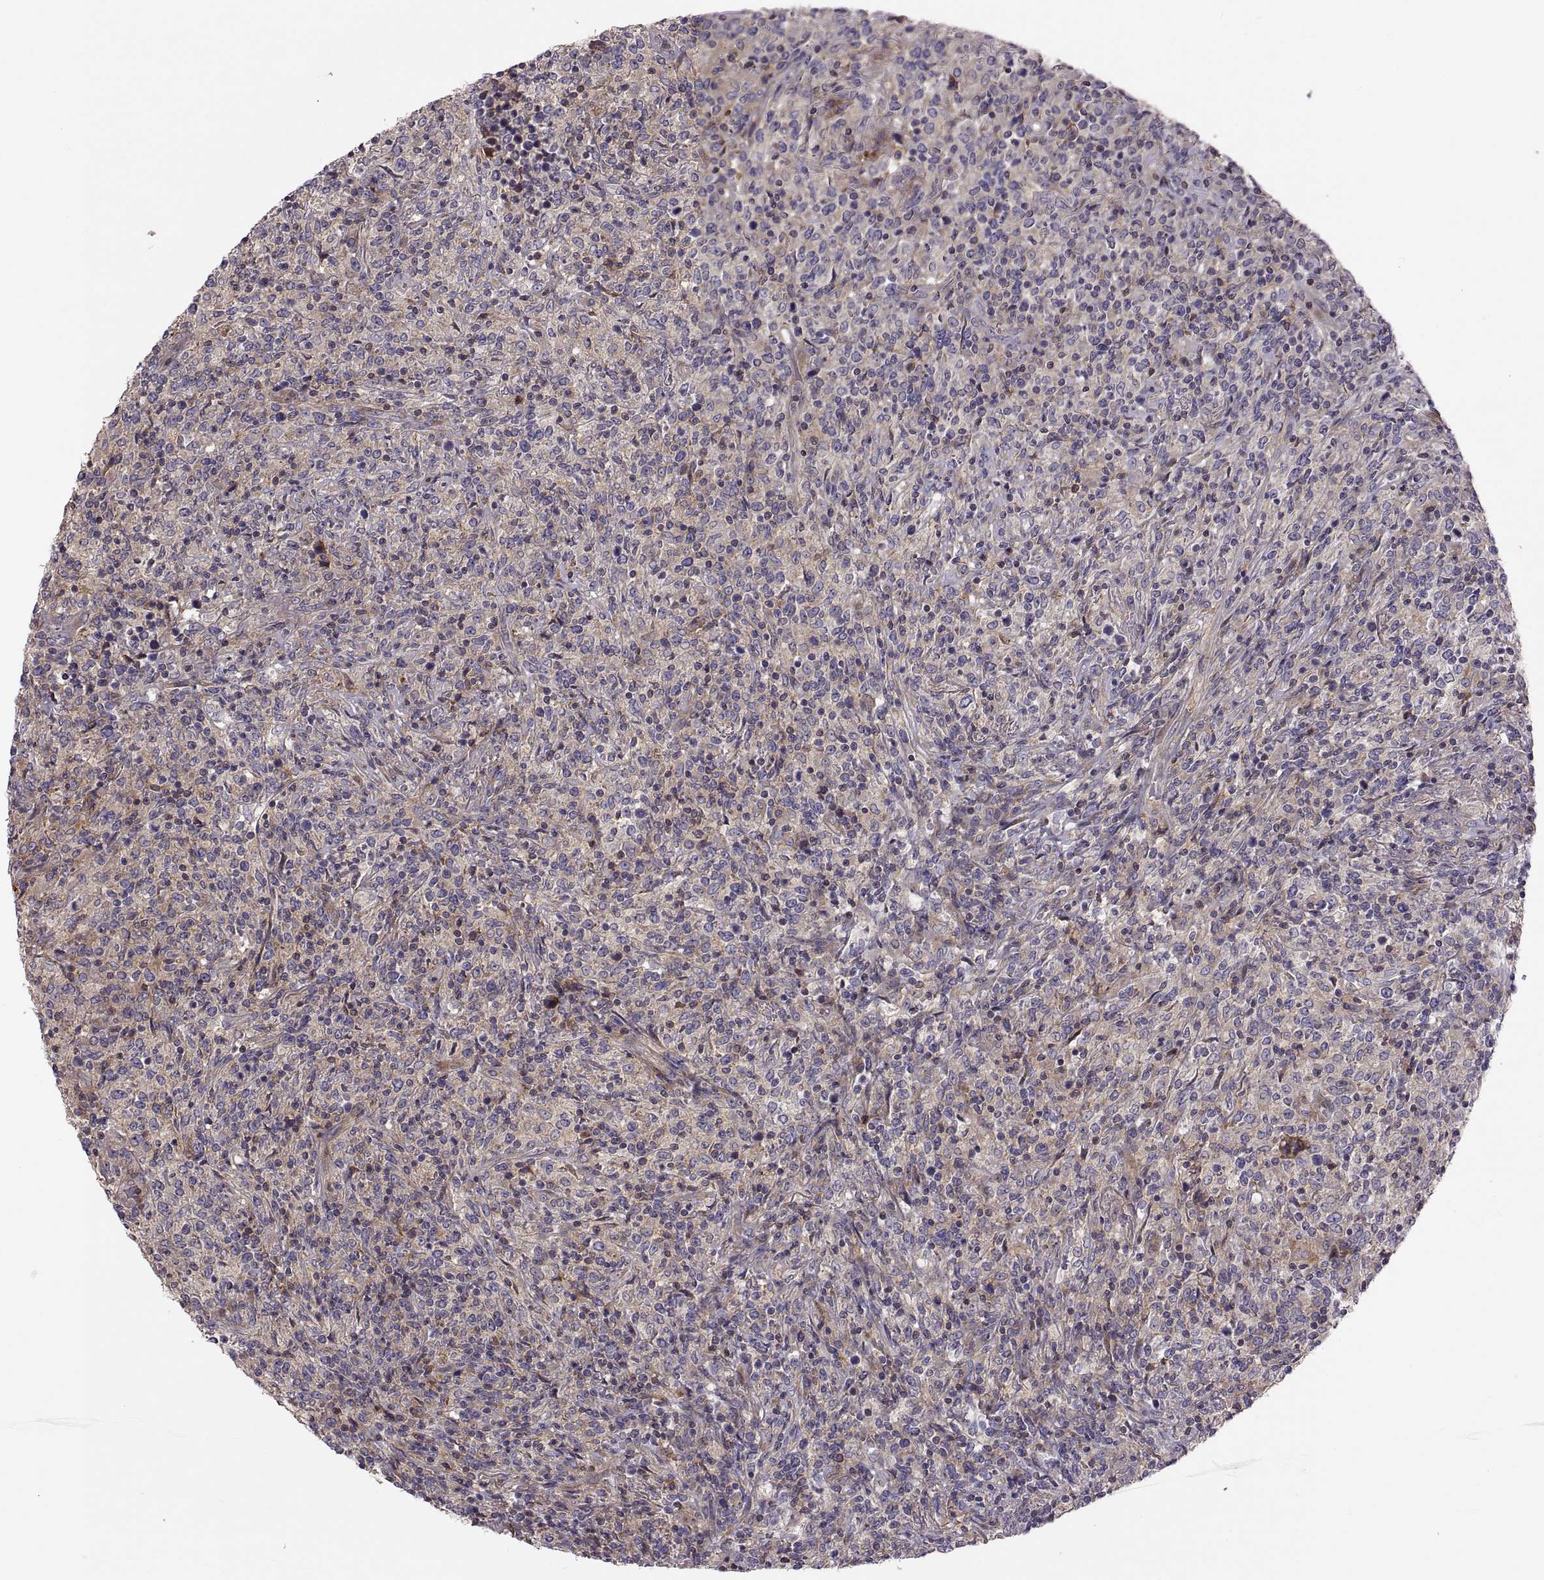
{"staining": {"intensity": "weak", "quantity": ">75%", "location": "cytoplasmic/membranous"}, "tissue": "lymphoma", "cell_type": "Tumor cells", "image_type": "cancer", "snomed": [{"axis": "morphology", "description": "Malignant lymphoma, non-Hodgkin's type, High grade"}, {"axis": "topography", "description": "Lung"}], "caption": "Malignant lymphoma, non-Hodgkin's type (high-grade) stained for a protein (brown) exhibits weak cytoplasmic/membranous positive expression in about >75% of tumor cells.", "gene": "SPATA32", "patient": {"sex": "male", "age": 79}}